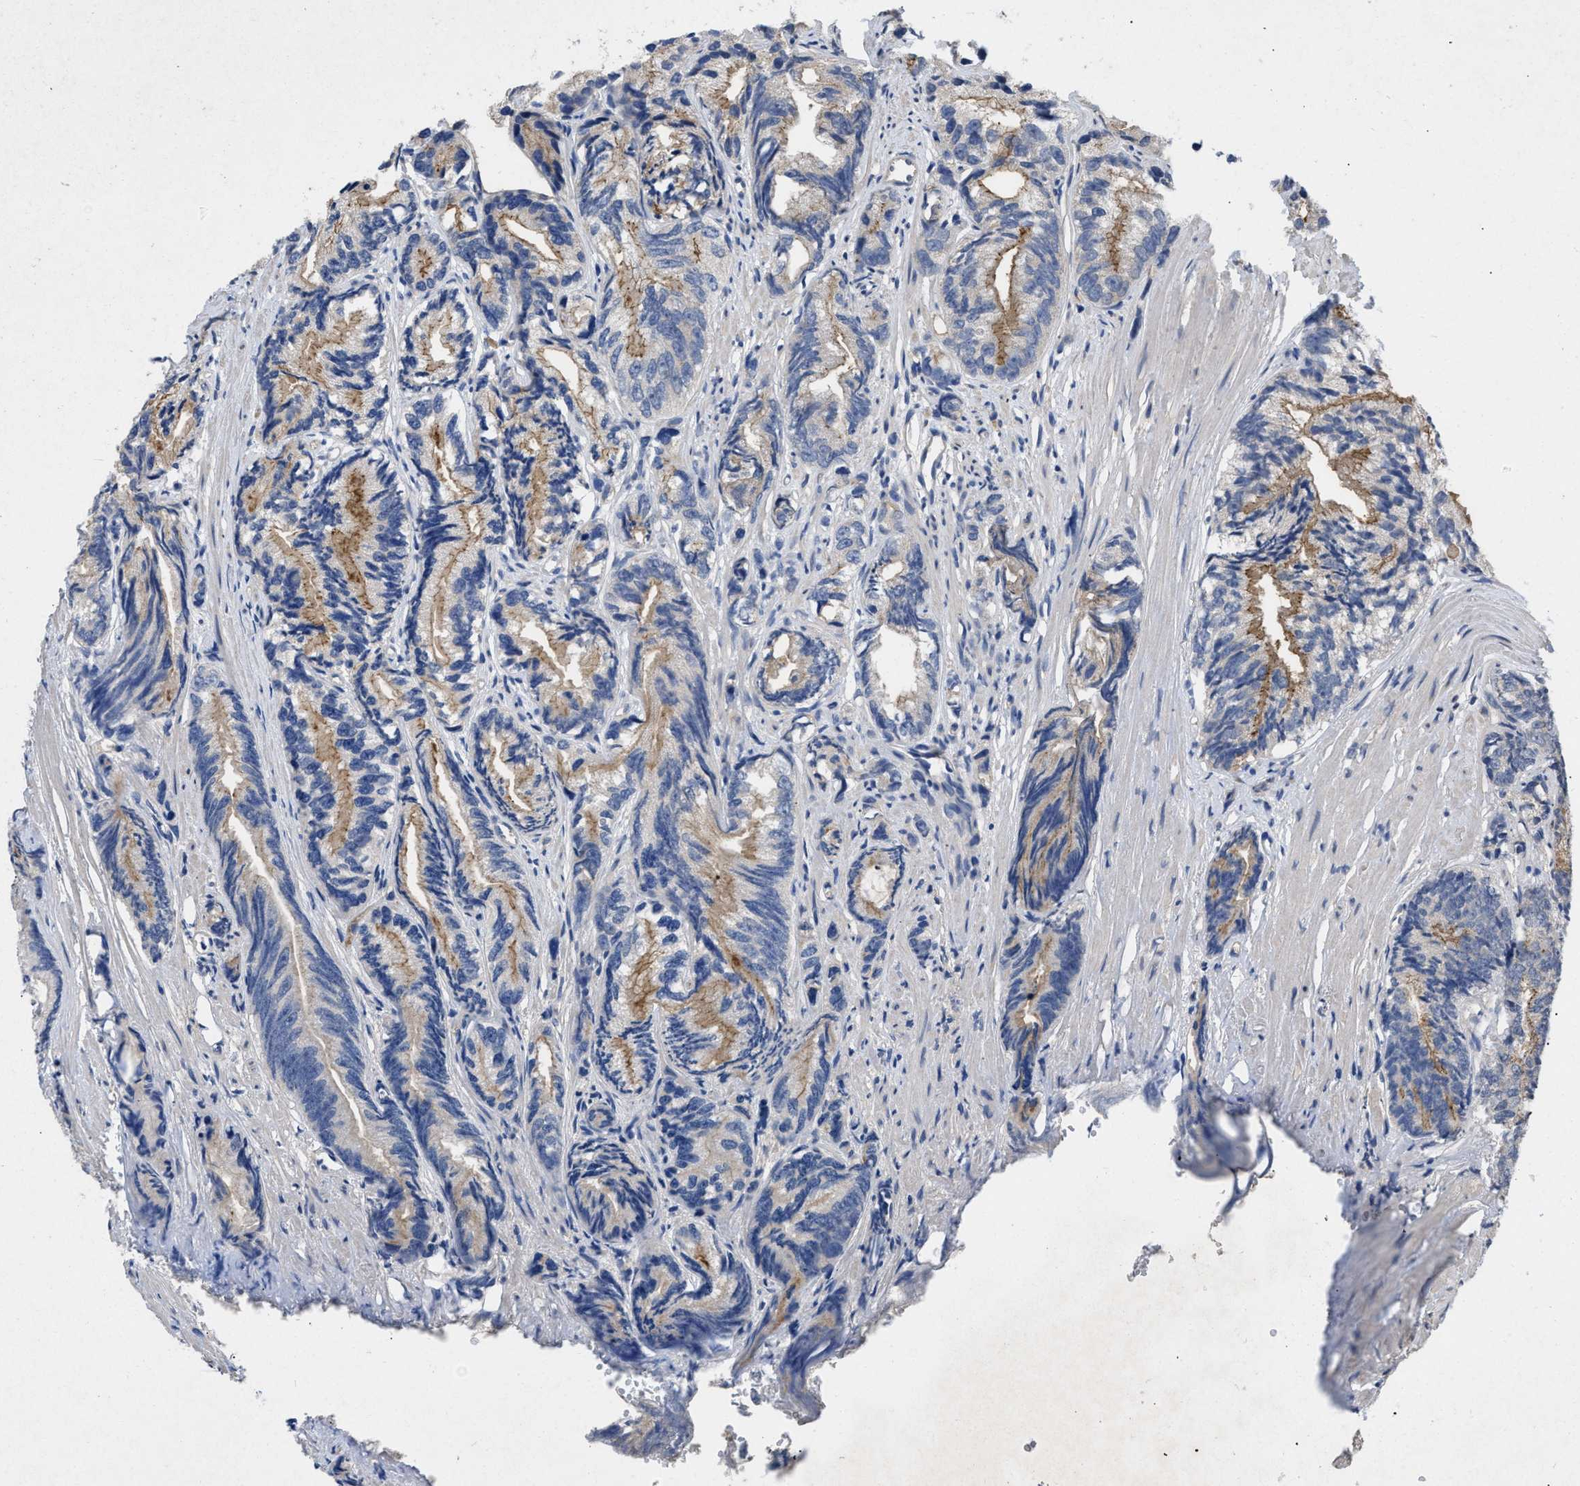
{"staining": {"intensity": "moderate", "quantity": "25%-75%", "location": "cytoplasmic/membranous"}, "tissue": "prostate cancer", "cell_type": "Tumor cells", "image_type": "cancer", "snomed": [{"axis": "morphology", "description": "Adenocarcinoma, Low grade"}, {"axis": "topography", "description": "Prostate"}], "caption": "Protein expression analysis of human prostate cancer (low-grade adenocarcinoma) reveals moderate cytoplasmic/membranous staining in approximately 25%-75% of tumor cells. Ihc stains the protein of interest in brown and the nuclei are stained blue.", "gene": "VPS4A", "patient": {"sex": "male", "age": 89}}